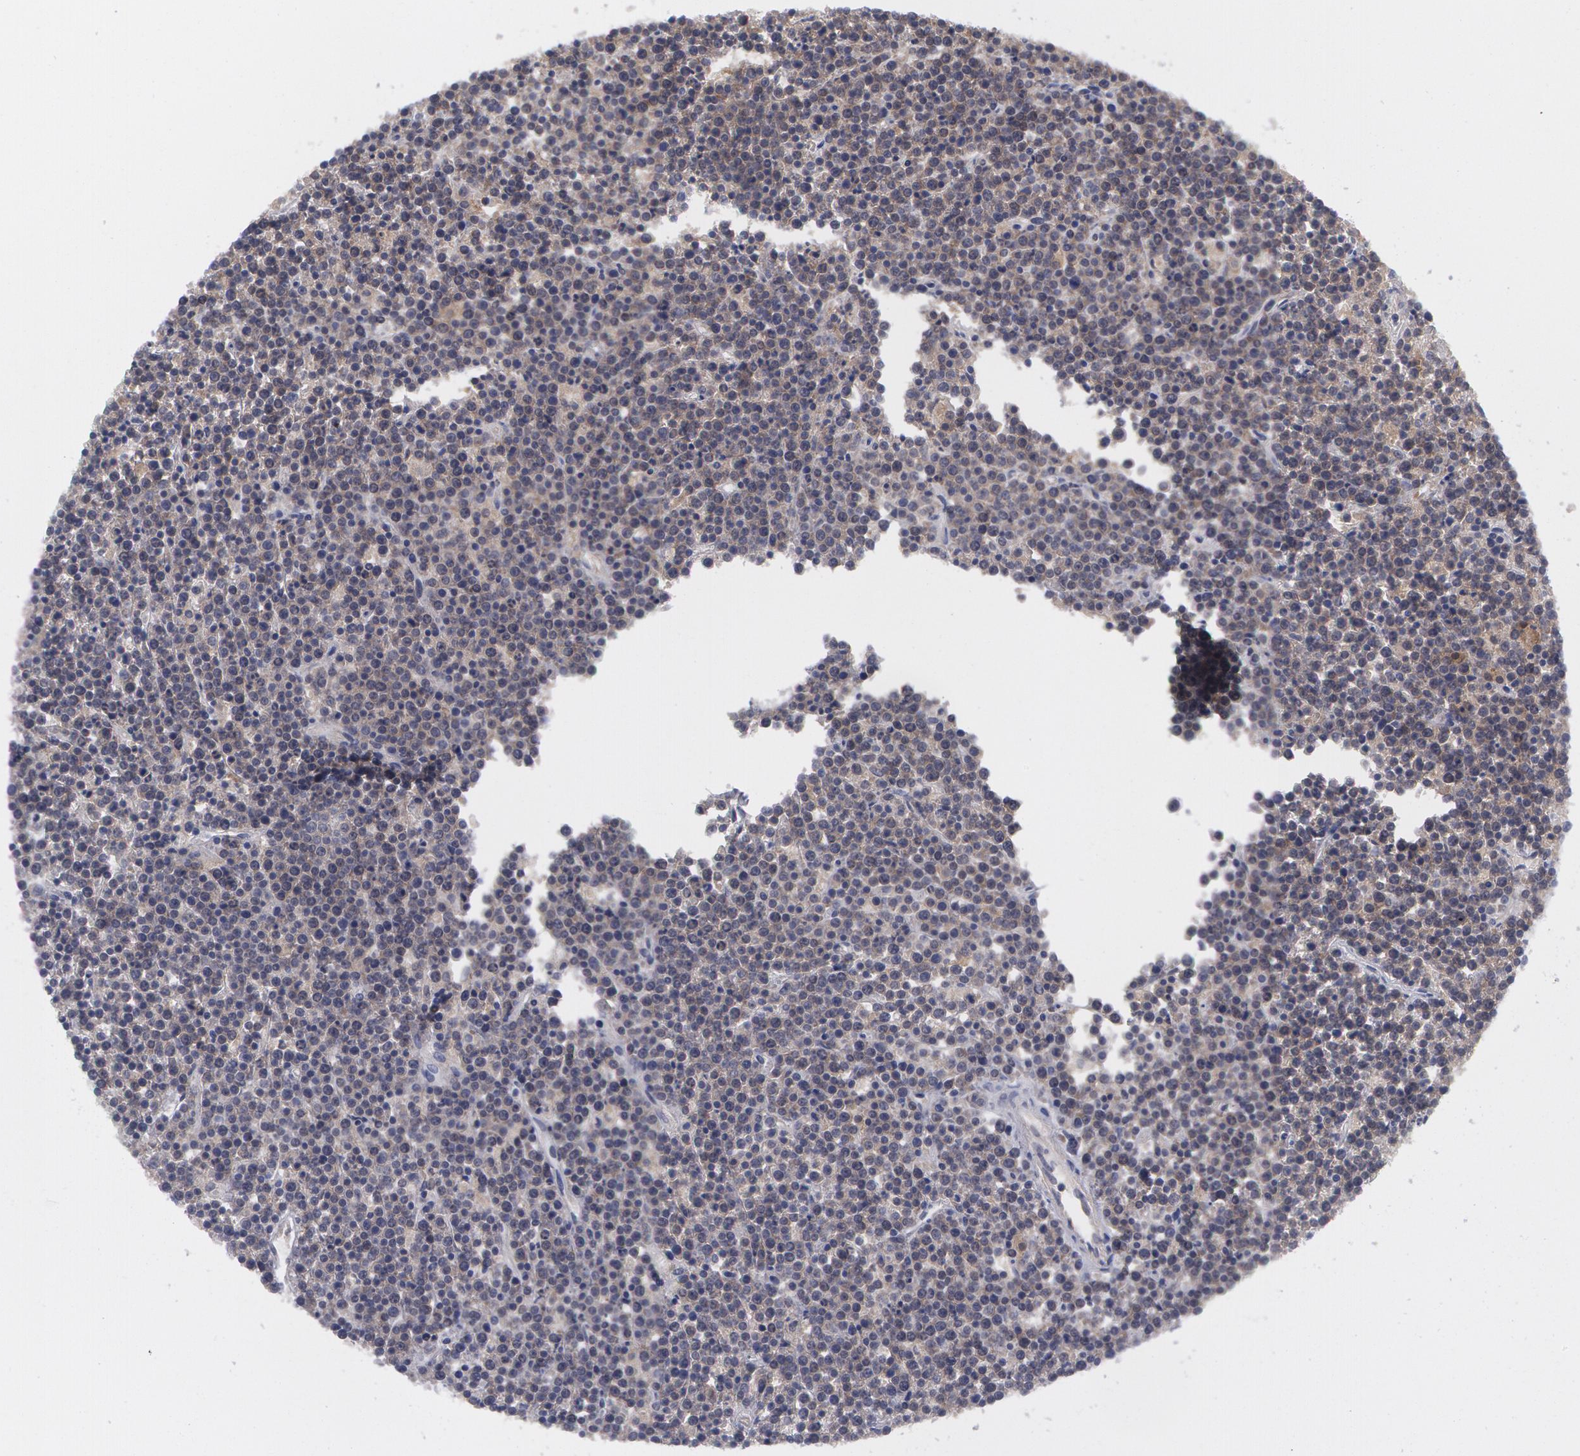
{"staining": {"intensity": "negative", "quantity": "none", "location": "none"}, "tissue": "lymphoma", "cell_type": "Tumor cells", "image_type": "cancer", "snomed": [{"axis": "morphology", "description": "Malignant lymphoma, non-Hodgkin's type, High grade"}, {"axis": "topography", "description": "Ovary"}], "caption": "DAB immunohistochemical staining of high-grade malignant lymphoma, non-Hodgkin's type reveals no significant staining in tumor cells.", "gene": "TXNRD1", "patient": {"sex": "female", "age": 56}}